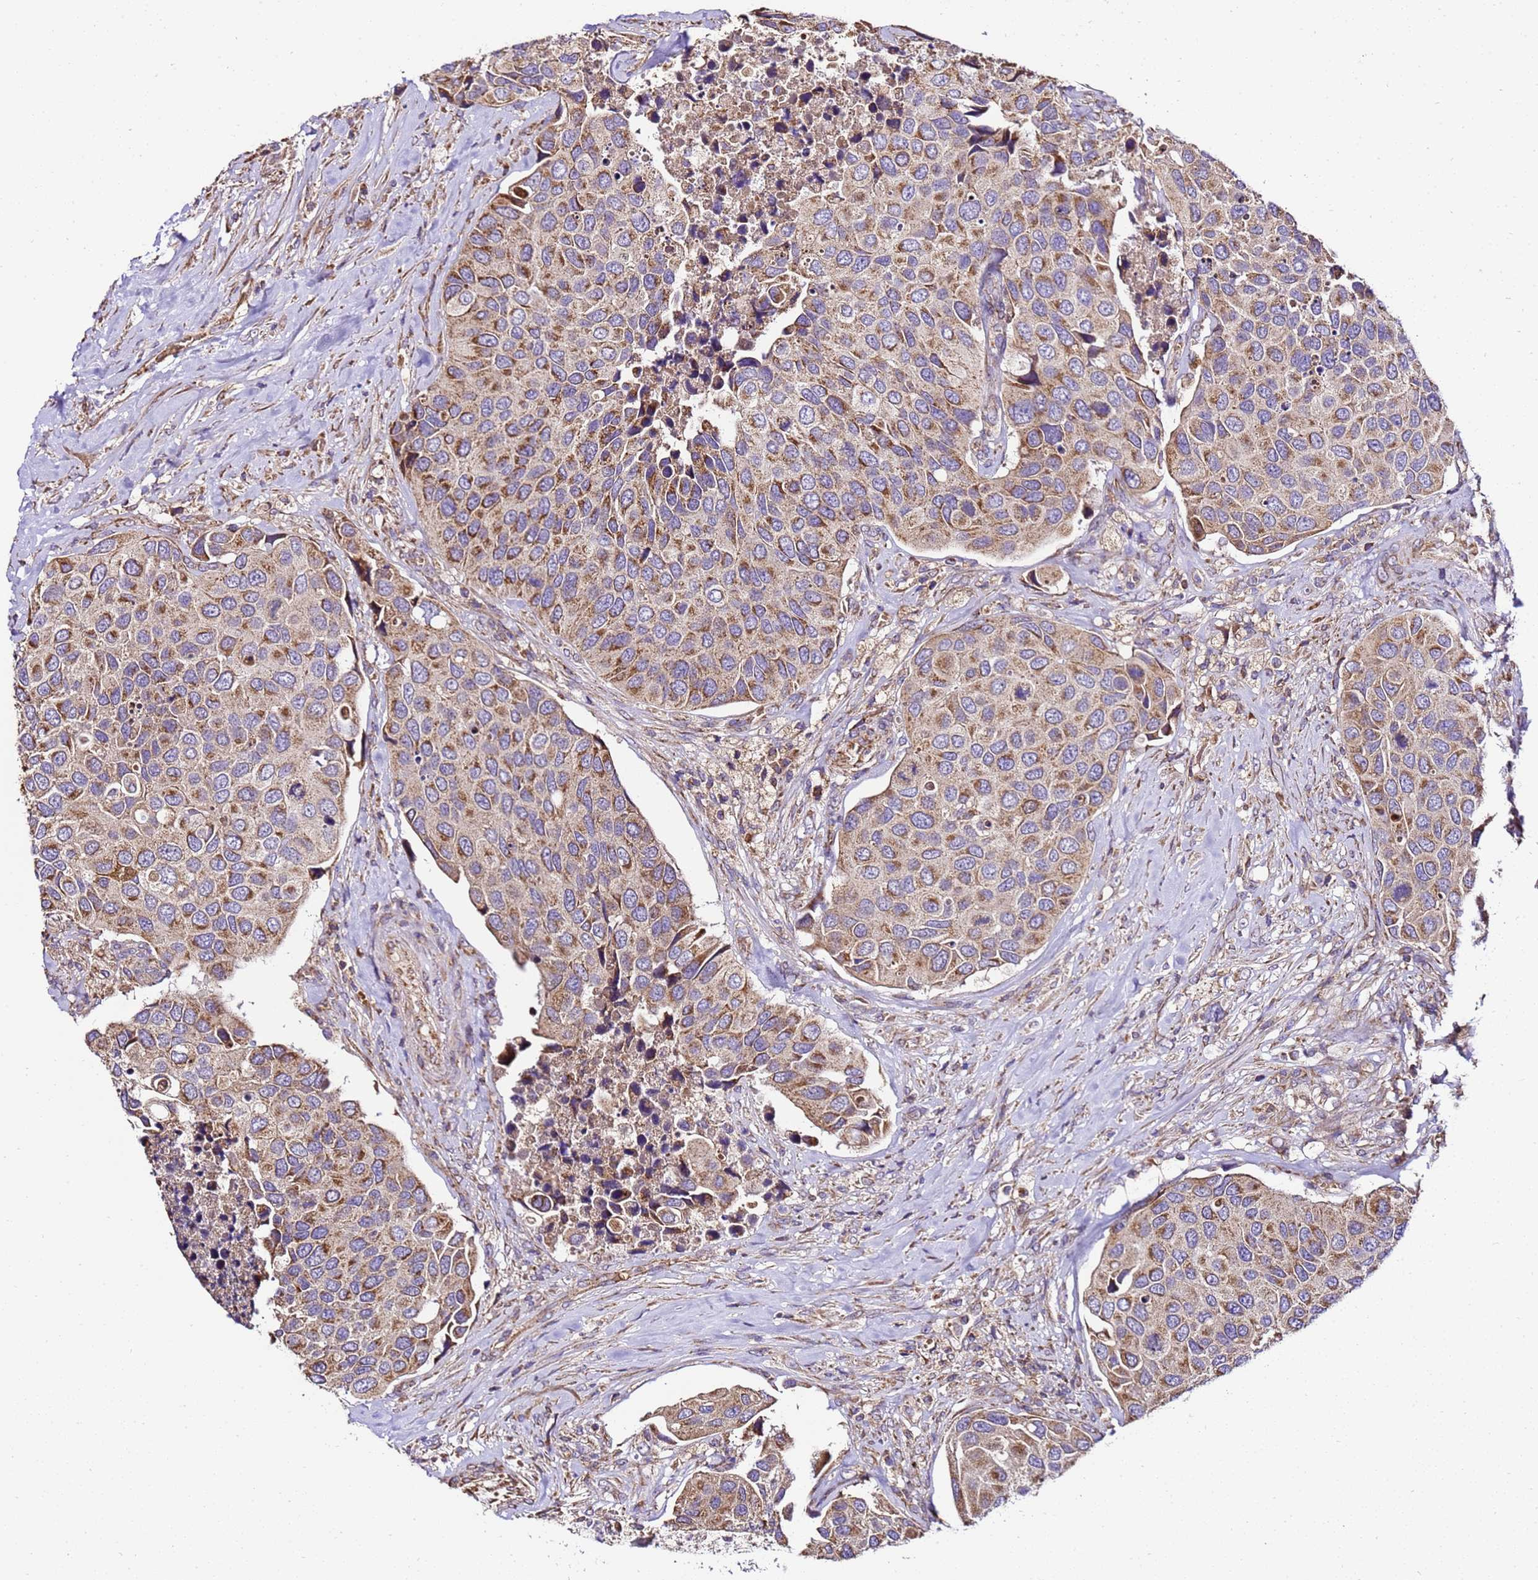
{"staining": {"intensity": "moderate", "quantity": ">75%", "location": "cytoplasmic/membranous"}, "tissue": "urothelial cancer", "cell_type": "Tumor cells", "image_type": "cancer", "snomed": [{"axis": "morphology", "description": "Urothelial carcinoma, High grade"}, {"axis": "topography", "description": "Urinary bladder"}], "caption": "The immunohistochemical stain highlights moderate cytoplasmic/membranous staining in tumor cells of urothelial carcinoma (high-grade) tissue.", "gene": "LRRIQ1", "patient": {"sex": "male", "age": 74}}